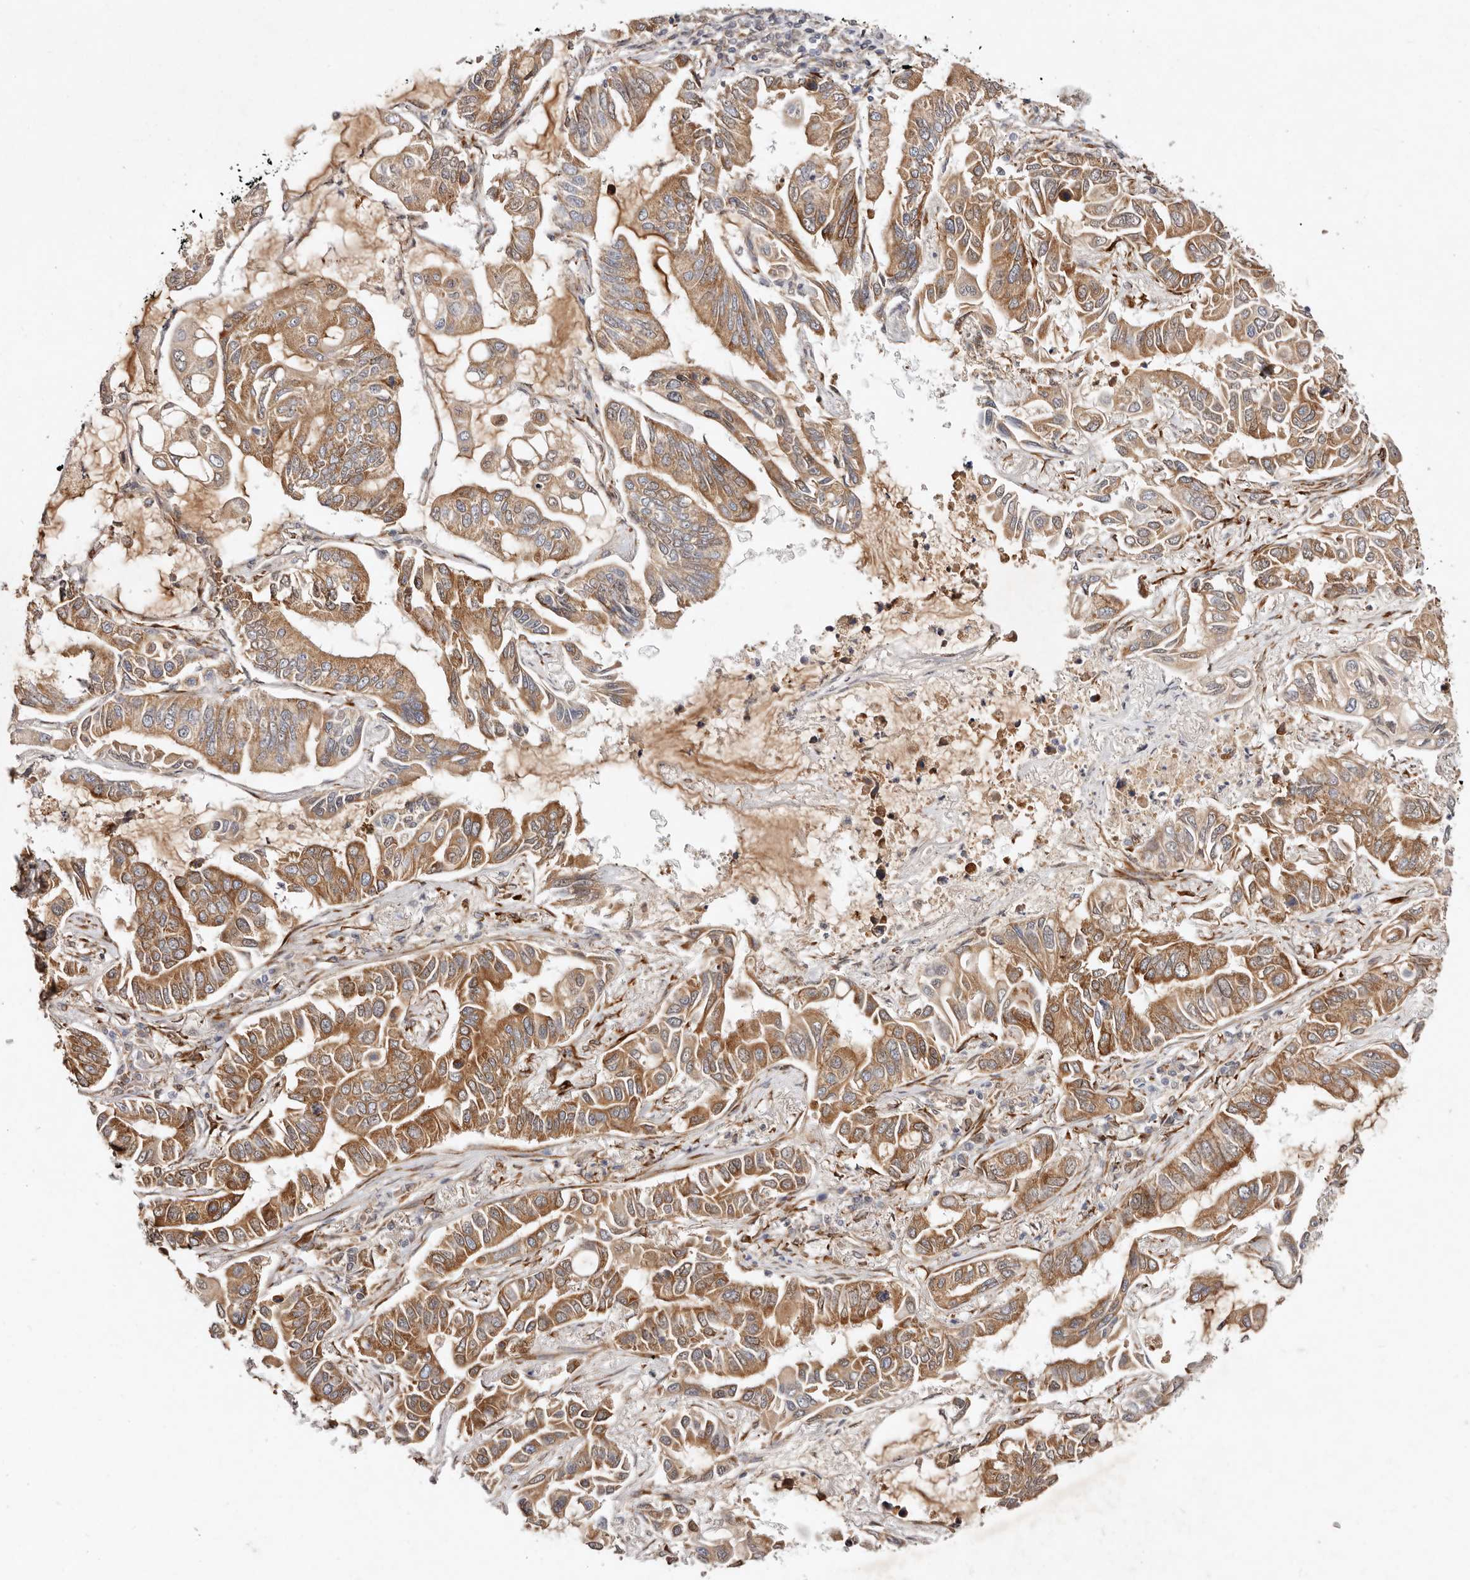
{"staining": {"intensity": "moderate", "quantity": ">75%", "location": "cytoplasmic/membranous"}, "tissue": "lung cancer", "cell_type": "Tumor cells", "image_type": "cancer", "snomed": [{"axis": "morphology", "description": "Adenocarcinoma, NOS"}, {"axis": "topography", "description": "Lung"}], "caption": "This photomicrograph exhibits immunohistochemistry (IHC) staining of lung adenocarcinoma, with medium moderate cytoplasmic/membranous expression in about >75% of tumor cells.", "gene": "SERPINH1", "patient": {"sex": "male", "age": 64}}